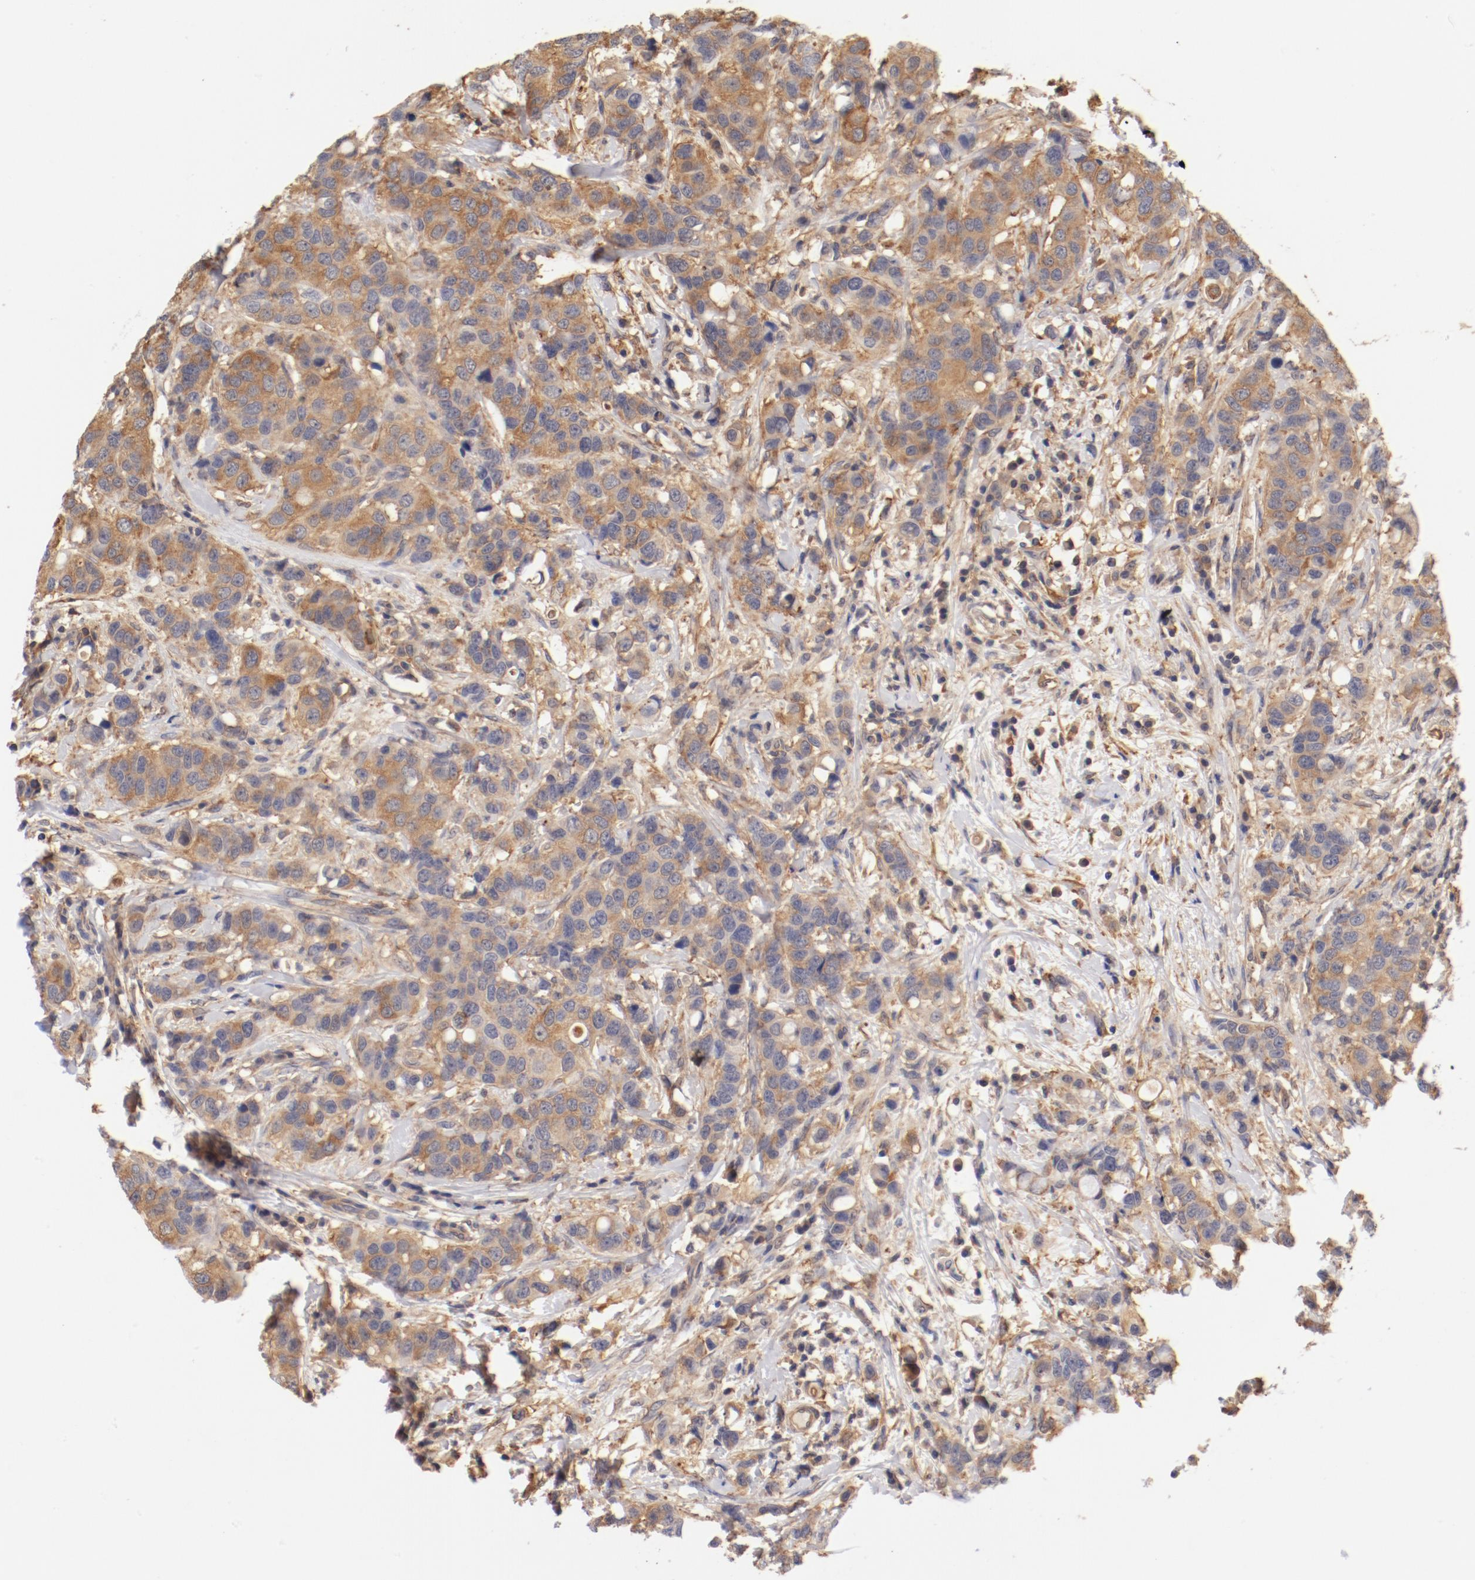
{"staining": {"intensity": "moderate", "quantity": ">75%", "location": "cytoplasmic/membranous"}, "tissue": "breast cancer", "cell_type": "Tumor cells", "image_type": "cancer", "snomed": [{"axis": "morphology", "description": "Duct carcinoma"}, {"axis": "topography", "description": "Breast"}], "caption": "Intraductal carcinoma (breast) stained with a brown dye displays moderate cytoplasmic/membranous positive expression in approximately >75% of tumor cells.", "gene": "FCMR", "patient": {"sex": "female", "age": 27}}